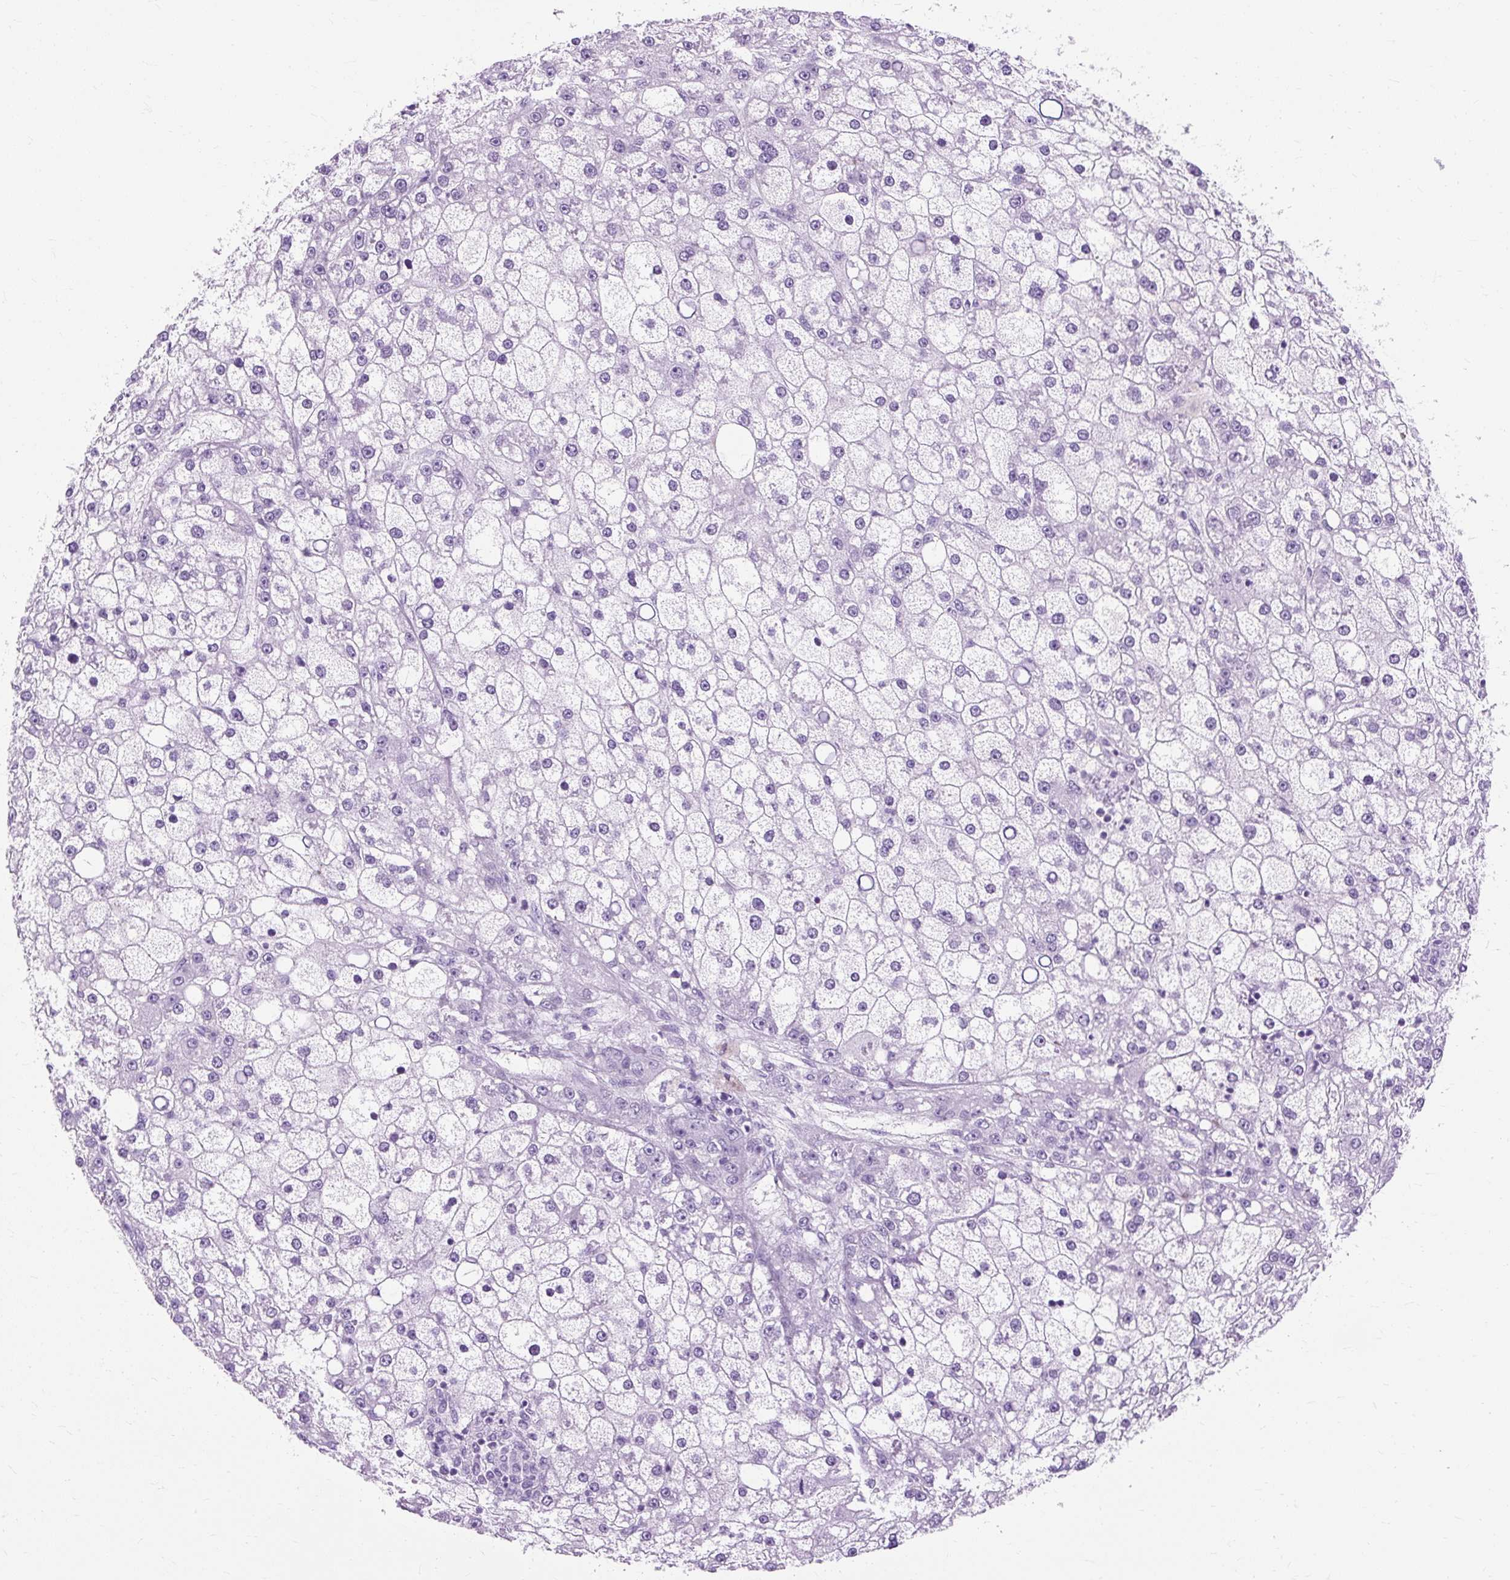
{"staining": {"intensity": "negative", "quantity": "none", "location": "none"}, "tissue": "liver cancer", "cell_type": "Tumor cells", "image_type": "cancer", "snomed": [{"axis": "morphology", "description": "Carcinoma, Hepatocellular, NOS"}, {"axis": "topography", "description": "Liver"}], "caption": "This is an immunohistochemistry photomicrograph of liver cancer (hepatocellular carcinoma). There is no staining in tumor cells.", "gene": "TMEM89", "patient": {"sex": "male", "age": 67}}